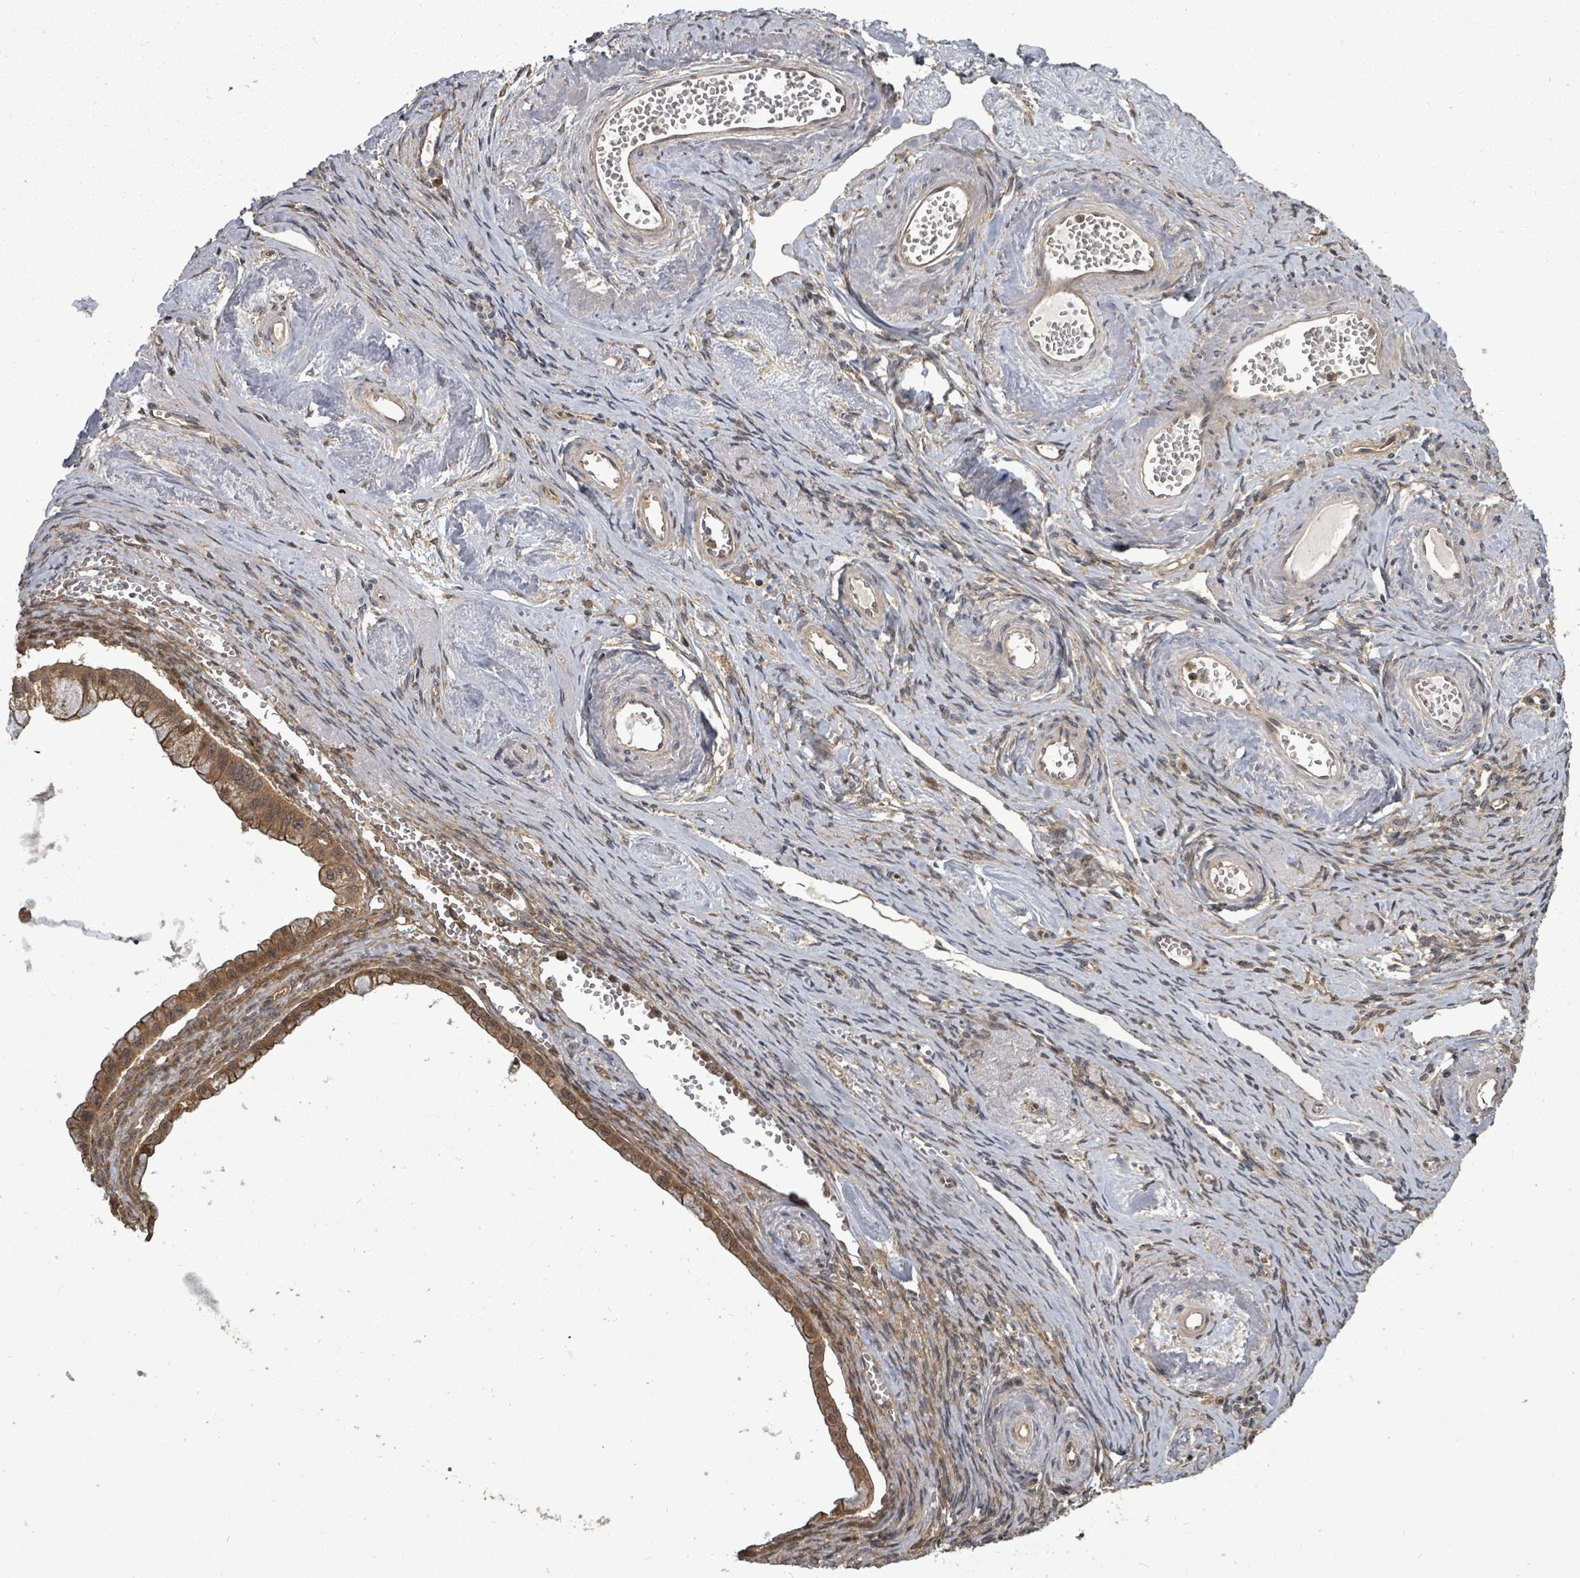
{"staining": {"intensity": "moderate", "quantity": ">75%", "location": "cytoplasmic/membranous"}, "tissue": "ovarian cancer", "cell_type": "Tumor cells", "image_type": "cancer", "snomed": [{"axis": "morphology", "description": "Cystadenocarcinoma, mucinous, NOS"}, {"axis": "topography", "description": "Ovary"}], "caption": "The immunohistochemical stain highlights moderate cytoplasmic/membranous positivity in tumor cells of ovarian cancer (mucinous cystadenocarcinoma) tissue.", "gene": "EIF3C", "patient": {"sex": "female", "age": 59}}